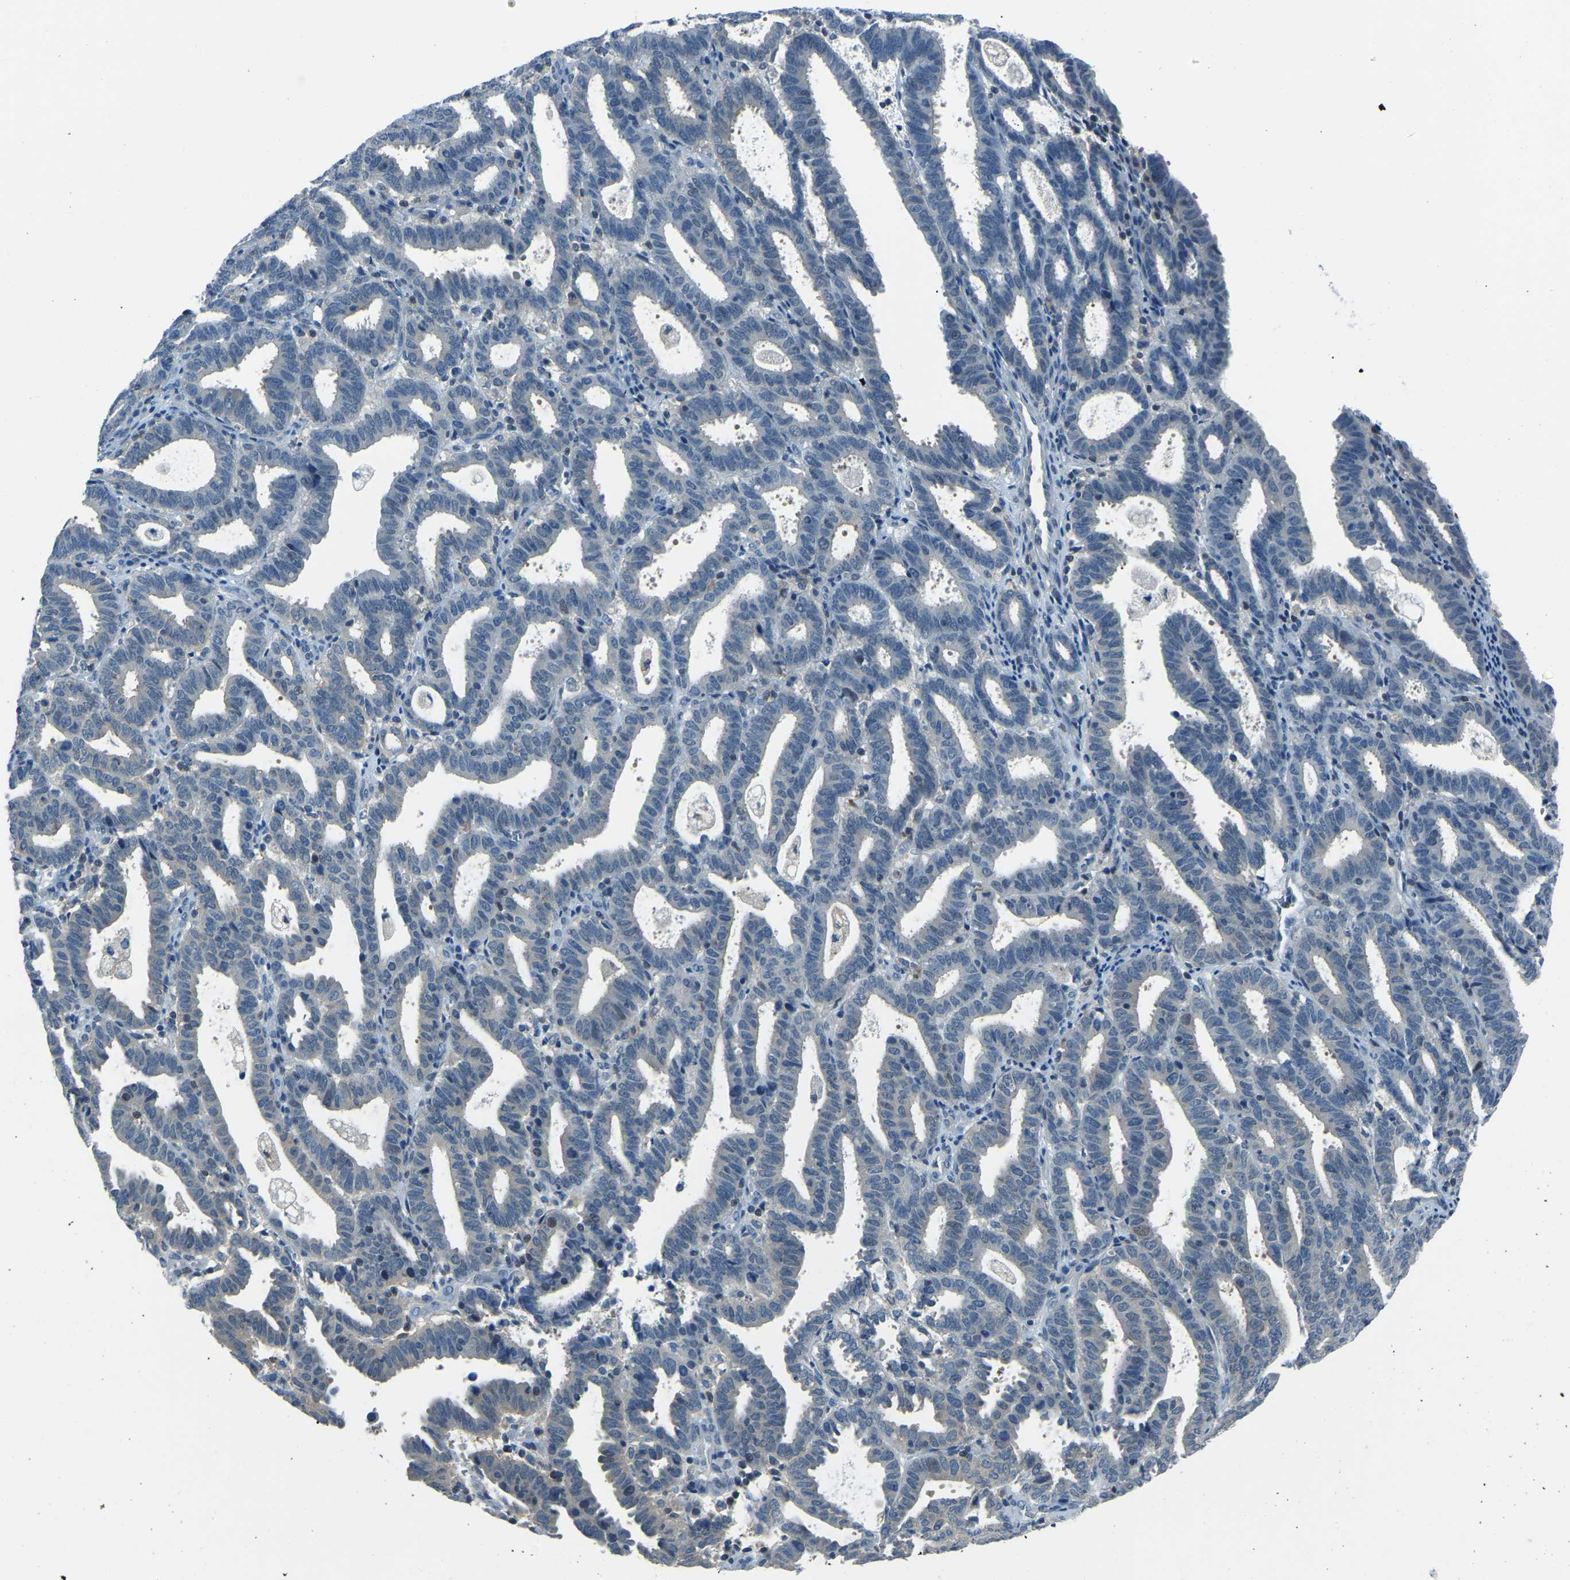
{"staining": {"intensity": "negative", "quantity": "none", "location": "none"}, "tissue": "endometrial cancer", "cell_type": "Tumor cells", "image_type": "cancer", "snomed": [{"axis": "morphology", "description": "Adenocarcinoma, NOS"}, {"axis": "topography", "description": "Uterus"}], "caption": "Immunohistochemistry photomicrograph of adenocarcinoma (endometrial) stained for a protein (brown), which shows no positivity in tumor cells. The staining was performed using DAB to visualize the protein expression in brown, while the nuclei were stained in blue with hematoxylin (Magnification: 20x).", "gene": "XIRP1", "patient": {"sex": "female", "age": 83}}